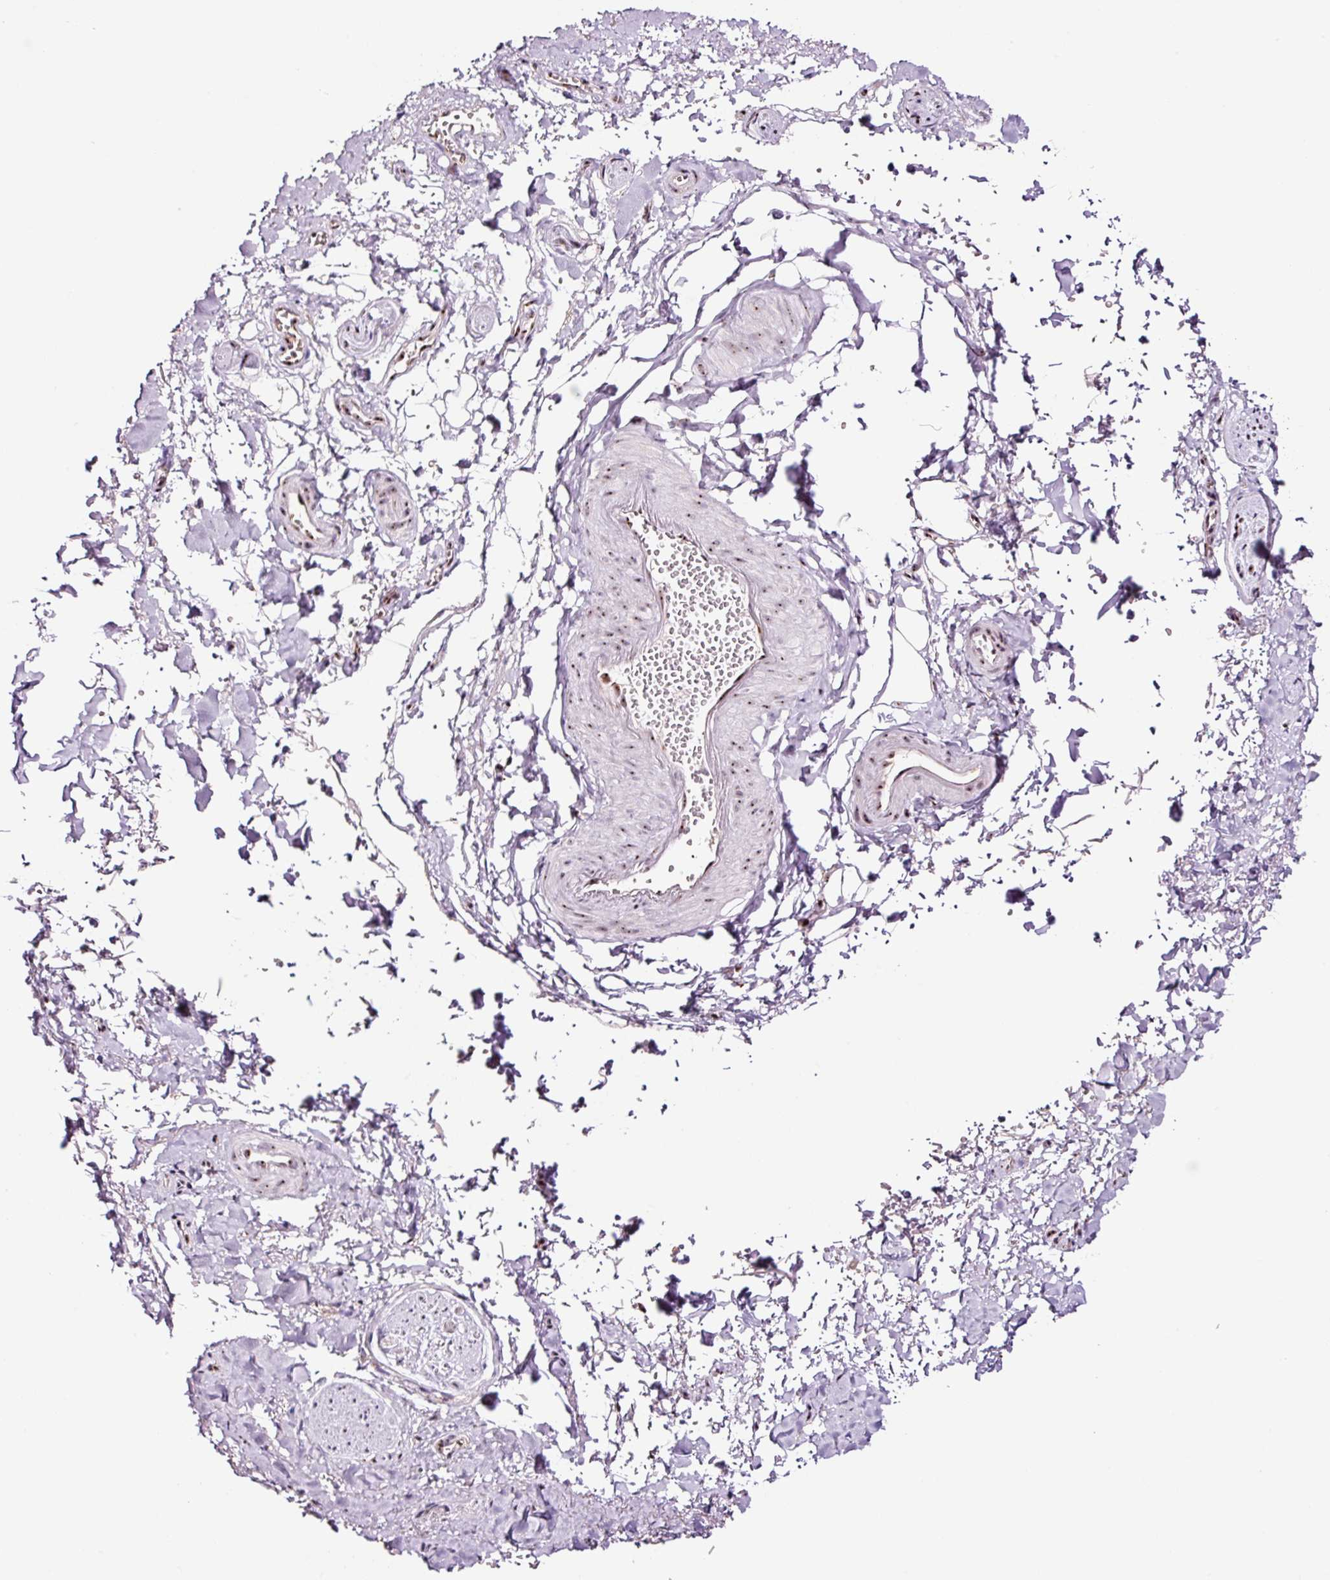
{"staining": {"intensity": "negative", "quantity": "none", "location": "none"}, "tissue": "adipose tissue", "cell_type": "Adipocytes", "image_type": "normal", "snomed": [{"axis": "morphology", "description": "Normal tissue, NOS"}, {"axis": "topography", "description": "Vulva"}, {"axis": "topography", "description": "Vagina"}, {"axis": "topography", "description": "Peripheral nerve tissue"}], "caption": "Unremarkable adipose tissue was stained to show a protein in brown. There is no significant staining in adipocytes. (DAB immunohistochemistry (IHC) with hematoxylin counter stain).", "gene": "GNL3", "patient": {"sex": "female", "age": 66}}